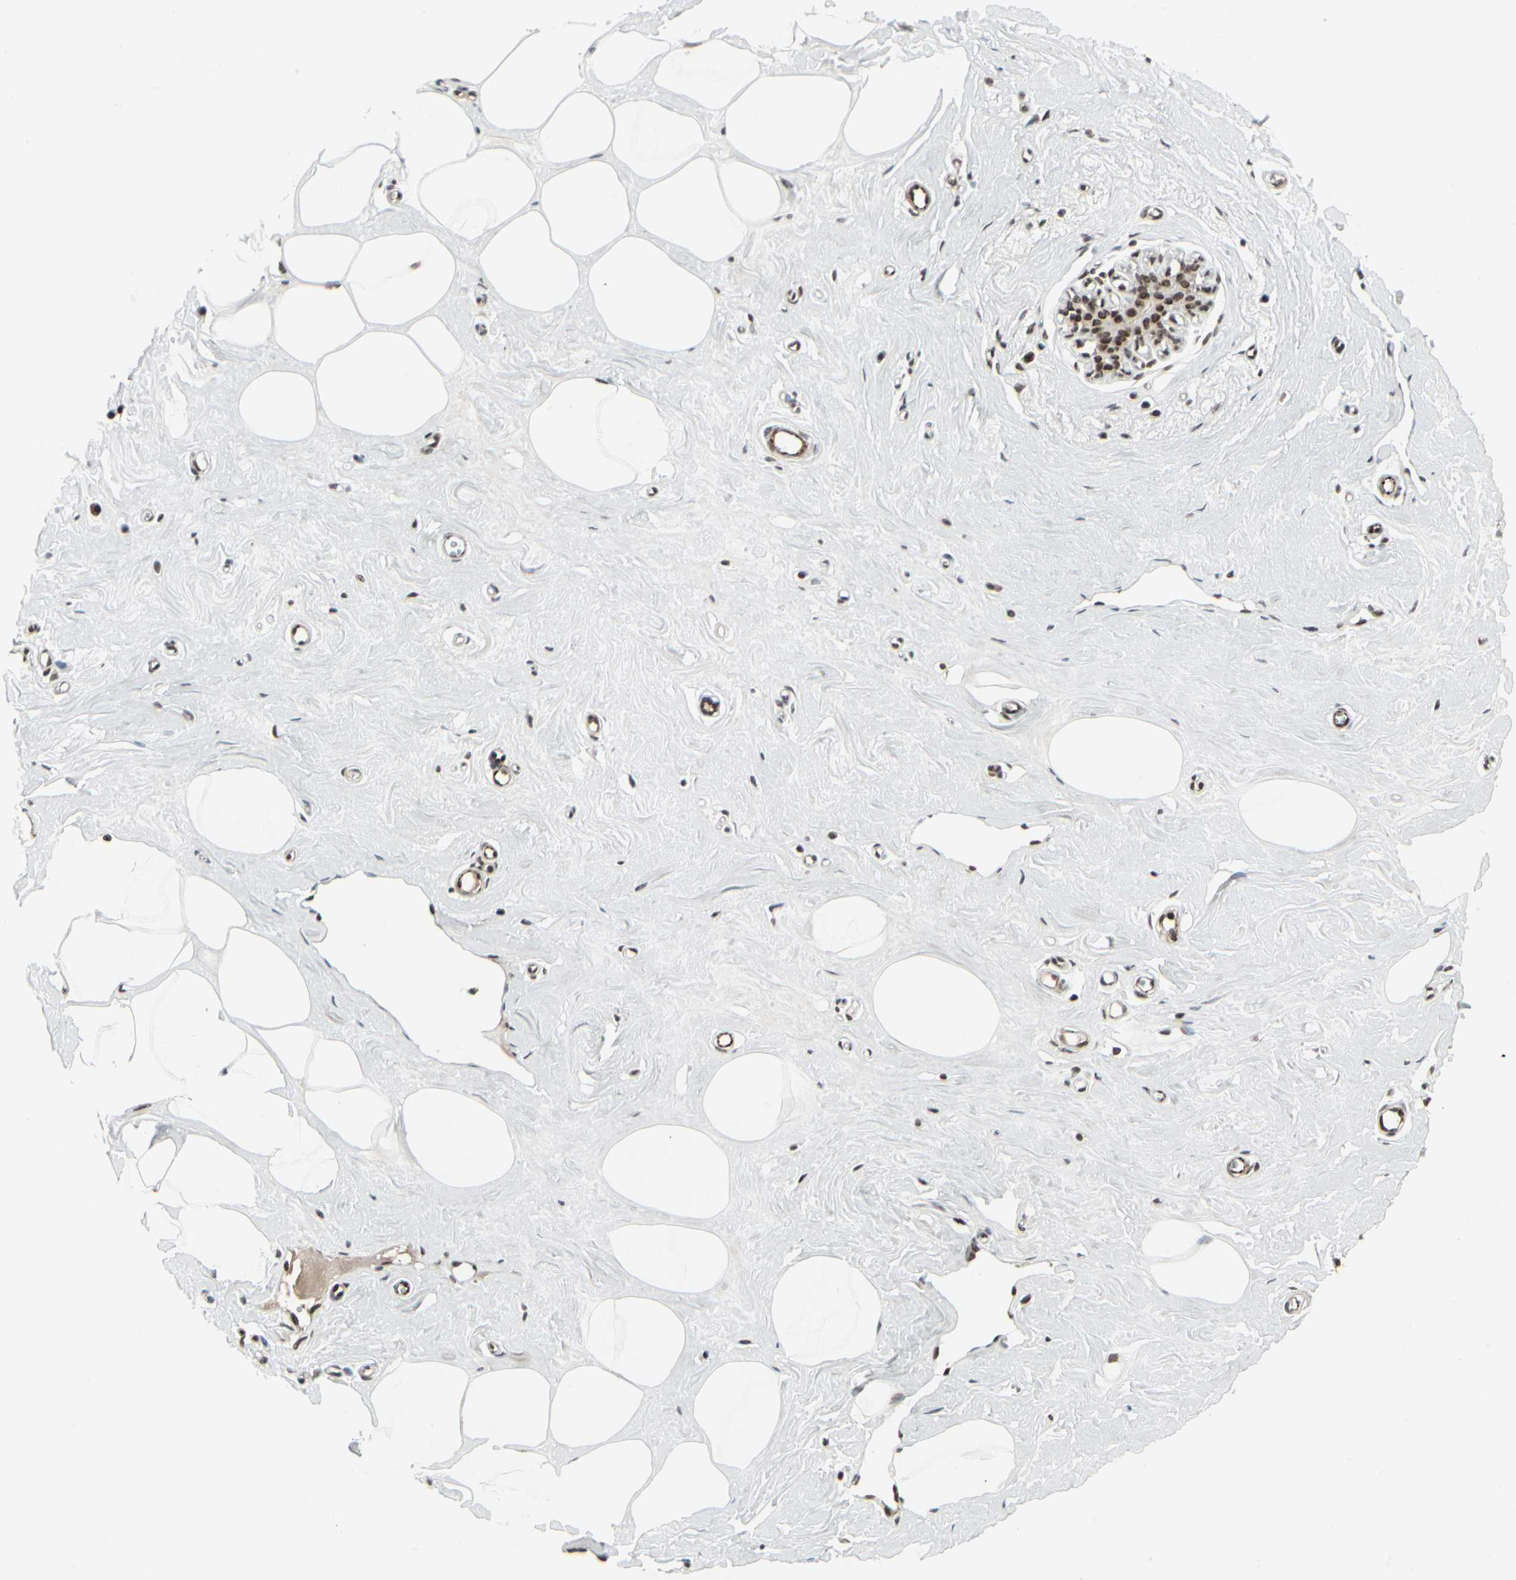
{"staining": {"intensity": "moderate", "quantity": ">75%", "location": "nuclear"}, "tissue": "breast", "cell_type": "Adipocytes", "image_type": "normal", "snomed": [{"axis": "morphology", "description": "Normal tissue, NOS"}, {"axis": "topography", "description": "Breast"}], "caption": "Immunohistochemical staining of benign human breast shows medium levels of moderate nuclear expression in approximately >75% of adipocytes.", "gene": "HMG20A", "patient": {"sex": "female", "age": 45}}